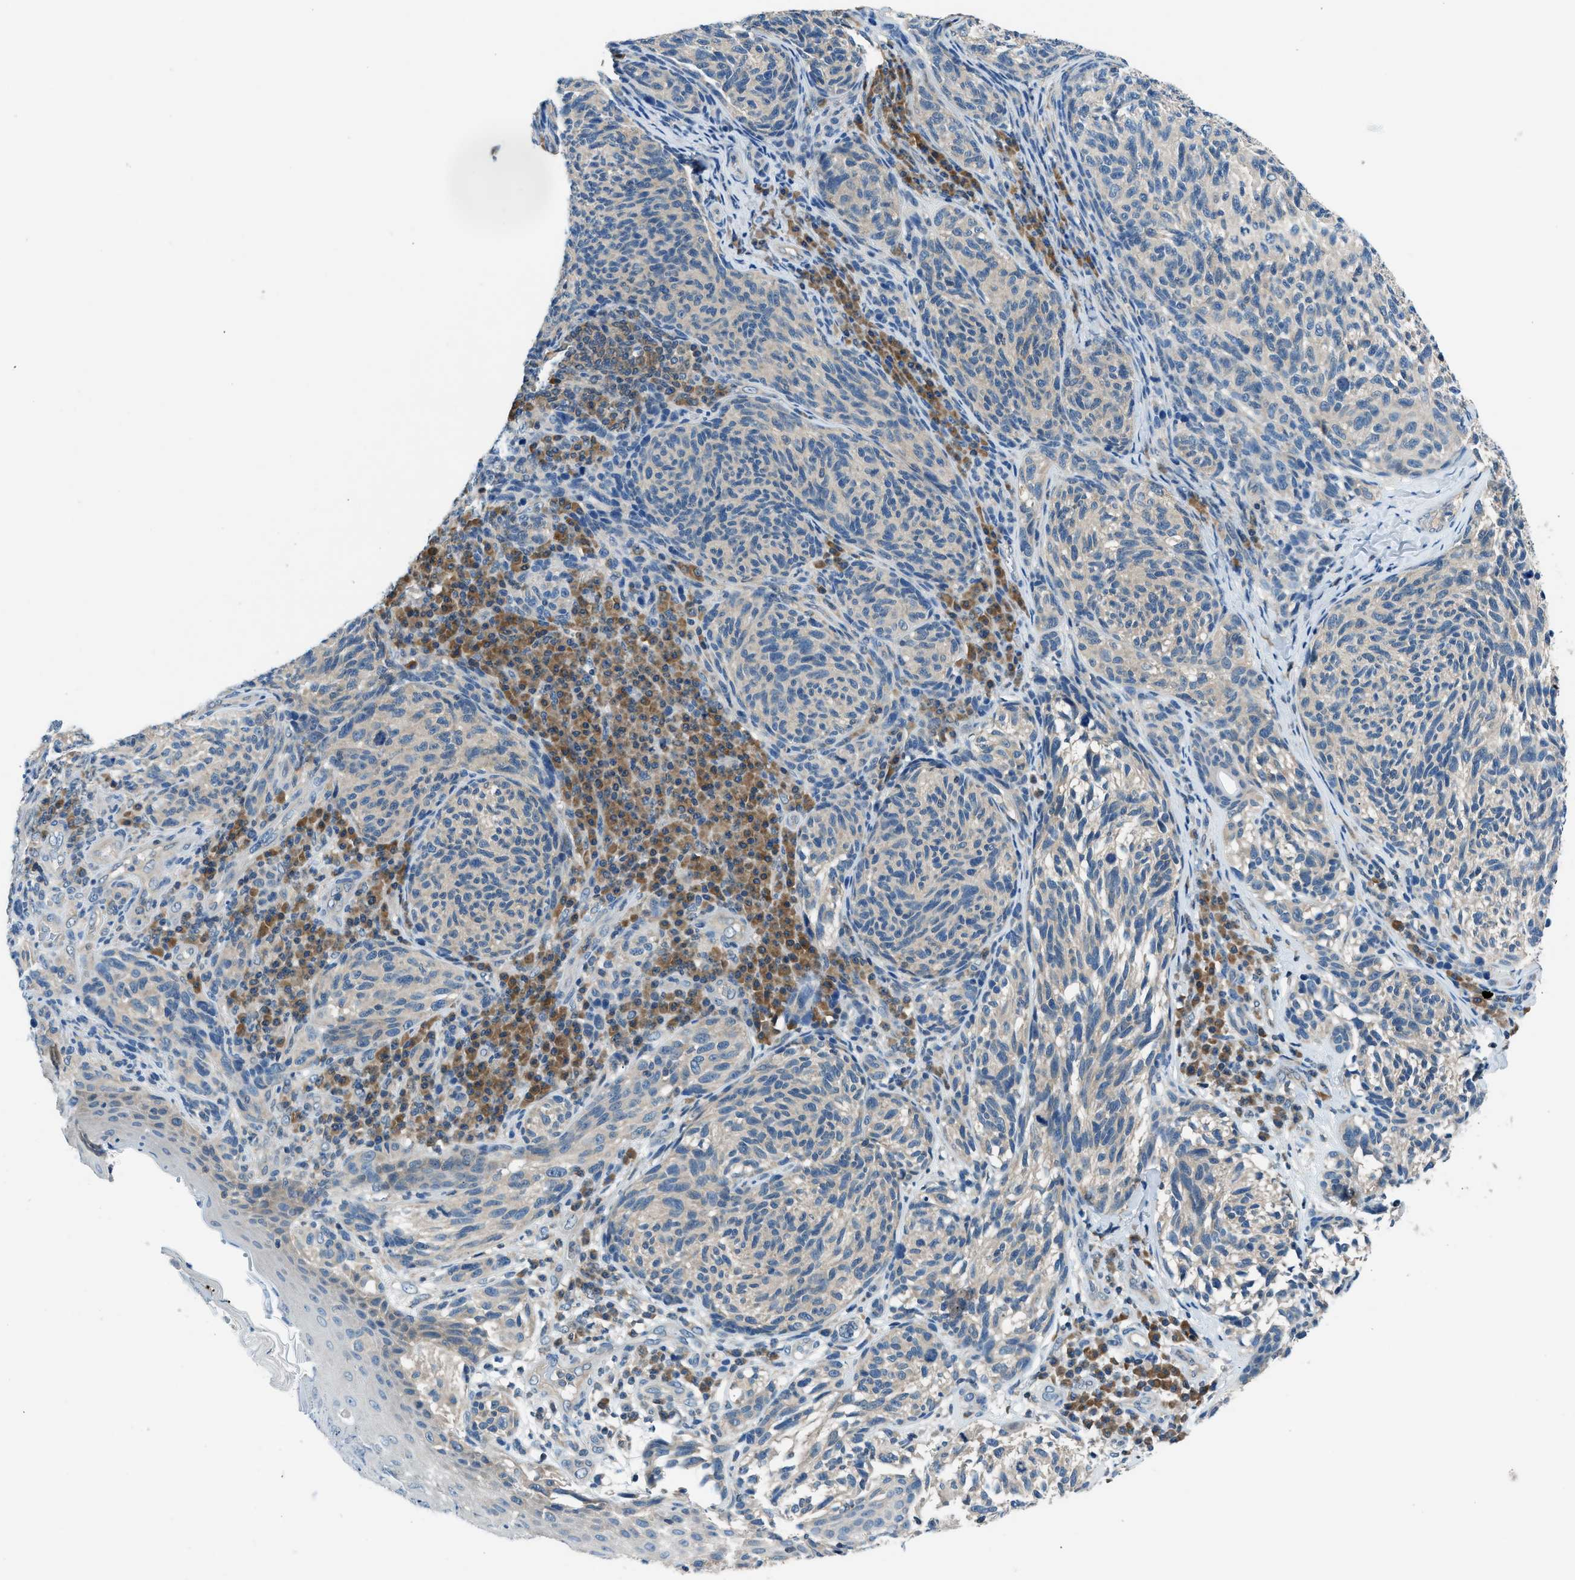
{"staining": {"intensity": "negative", "quantity": "none", "location": "none"}, "tissue": "melanoma", "cell_type": "Tumor cells", "image_type": "cancer", "snomed": [{"axis": "morphology", "description": "Malignant melanoma, NOS"}, {"axis": "topography", "description": "Skin"}], "caption": "Malignant melanoma was stained to show a protein in brown. There is no significant staining in tumor cells.", "gene": "ACP1", "patient": {"sex": "female", "age": 73}}